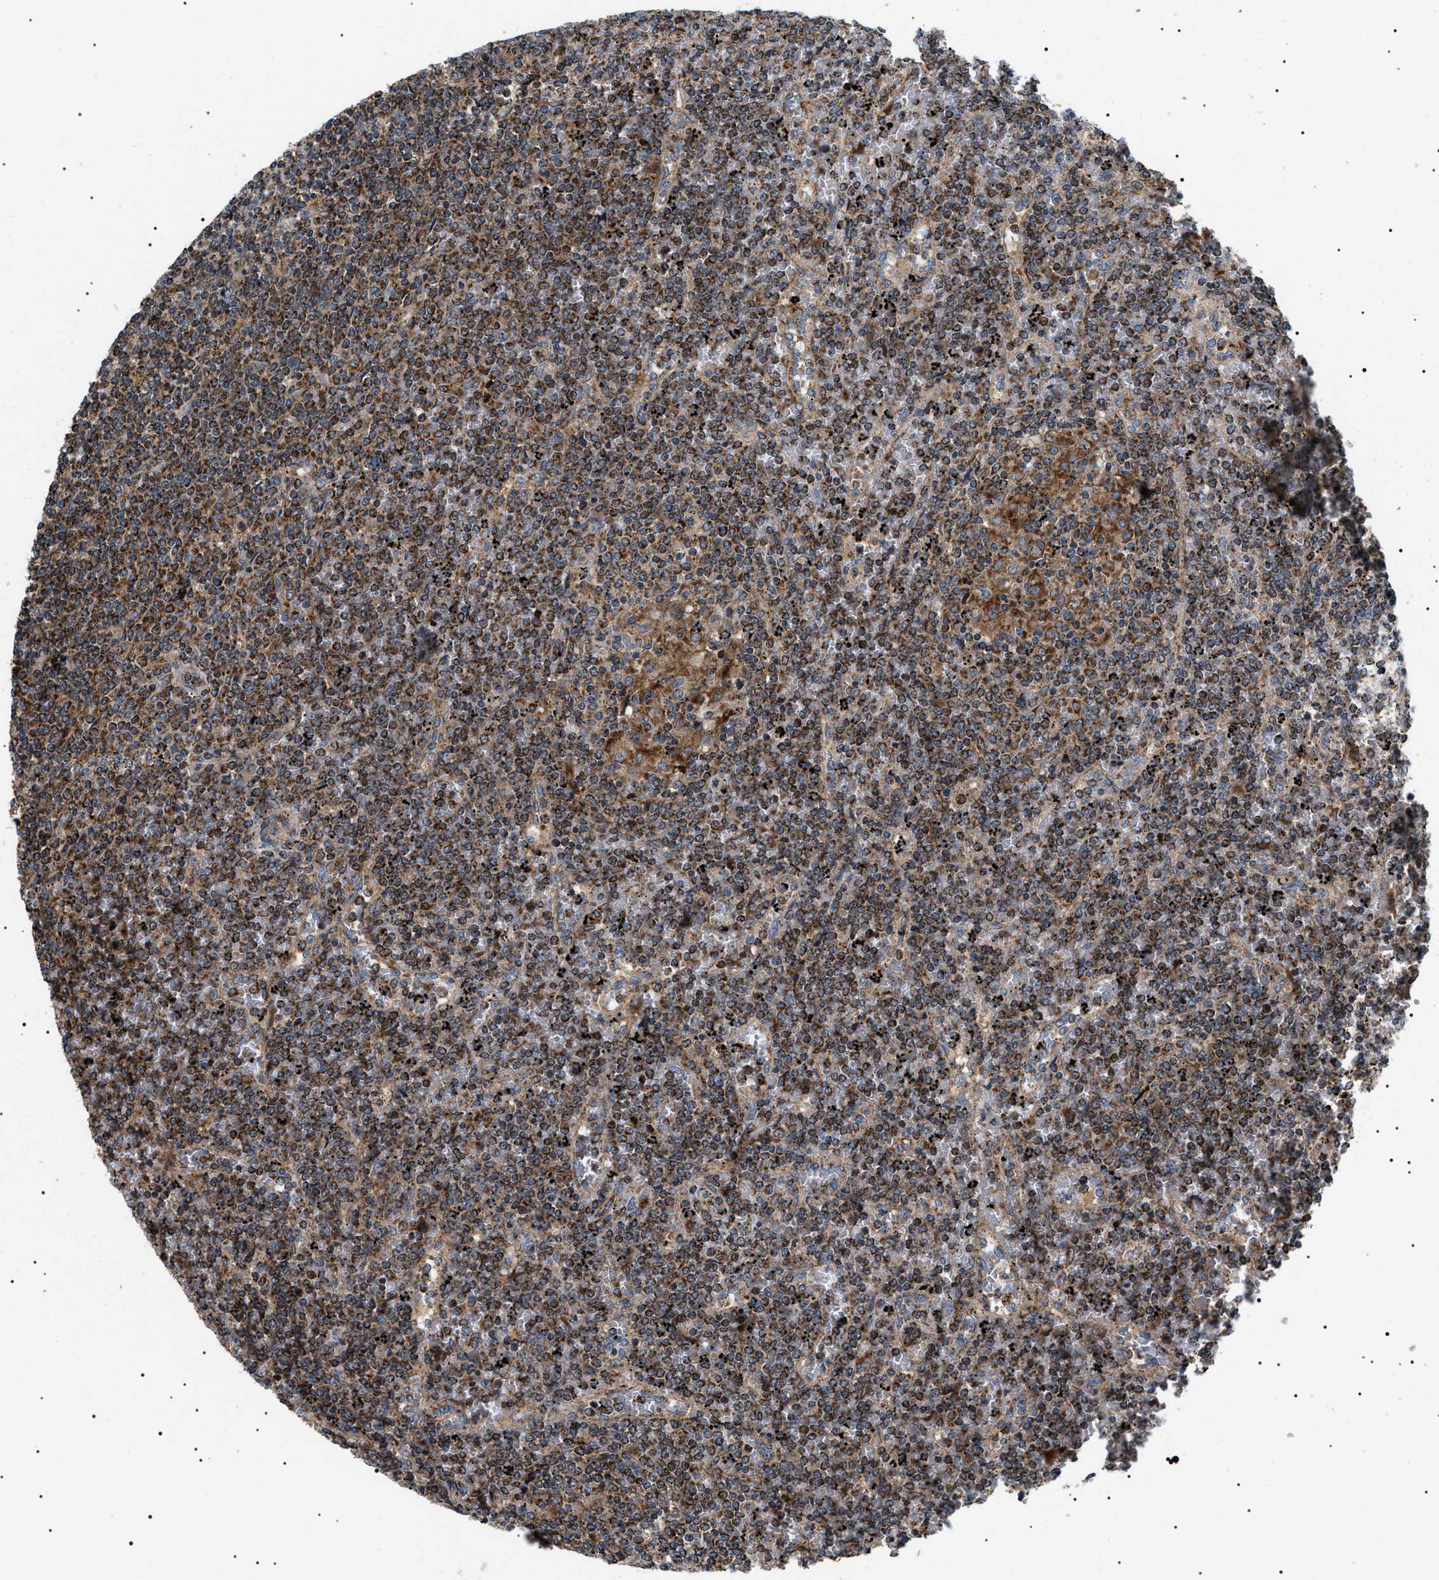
{"staining": {"intensity": "strong", "quantity": ">75%", "location": "cytoplasmic/membranous"}, "tissue": "lymphoma", "cell_type": "Tumor cells", "image_type": "cancer", "snomed": [{"axis": "morphology", "description": "Malignant lymphoma, non-Hodgkin's type, Low grade"}, {"axis": "topography", "description": "Spleen"}], "caption": "Immunohistochemical staining of human low-grade malignant lymphoma, non-Hodgkin's type demonstrates high levels of strong cytoplasmic/membranous expression in about >75% of tumor cells. (DAB IHC with brightfield microscopy, high magnification).", "gene": "OXSM", "patient": {"sex": "female", "age": 19}}